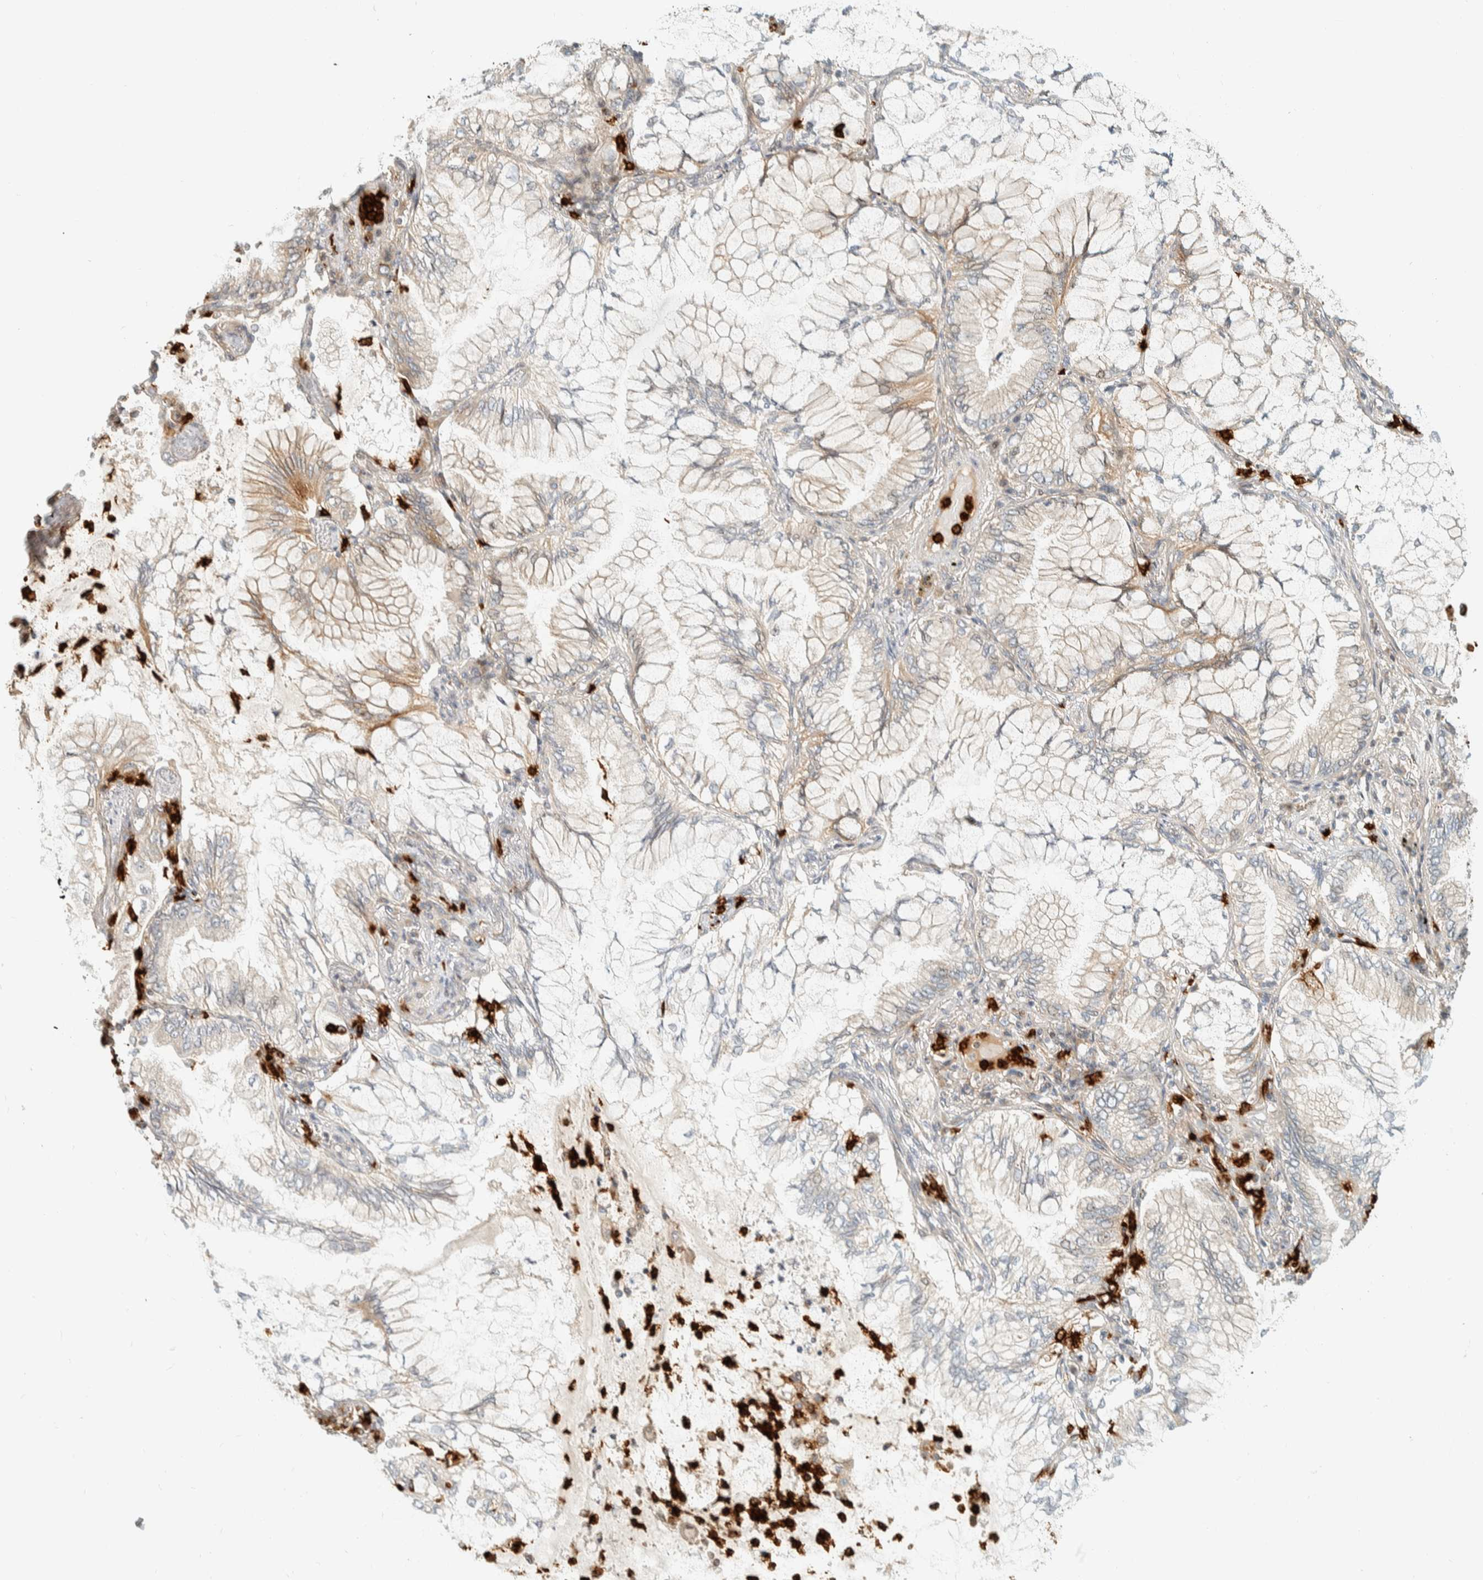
{"staining": {"intensity": "weak", "quantity": "<25%", "location": "cytoplasmic/membranous"}, "tissue": "lung cancer", "cell_type": "Tumor cells", "image_type": "cancer", "snomed": [{"axis": "morphology", "description": "Adenocarcinoma, NOS"}, {"axis": "topography", "description": "Lung"}], "caption": "Lung cancer (adenocarcinoma) was stained to show a protein in brown. There is no significant staining in tumor cells. (DAB (3,3'-diaminobenzidine) immunohistochemistry (IHC) with hematoxylin counter stain).", "gene": "CCDC171", "patient": {"sex": "female", "age": 70}}